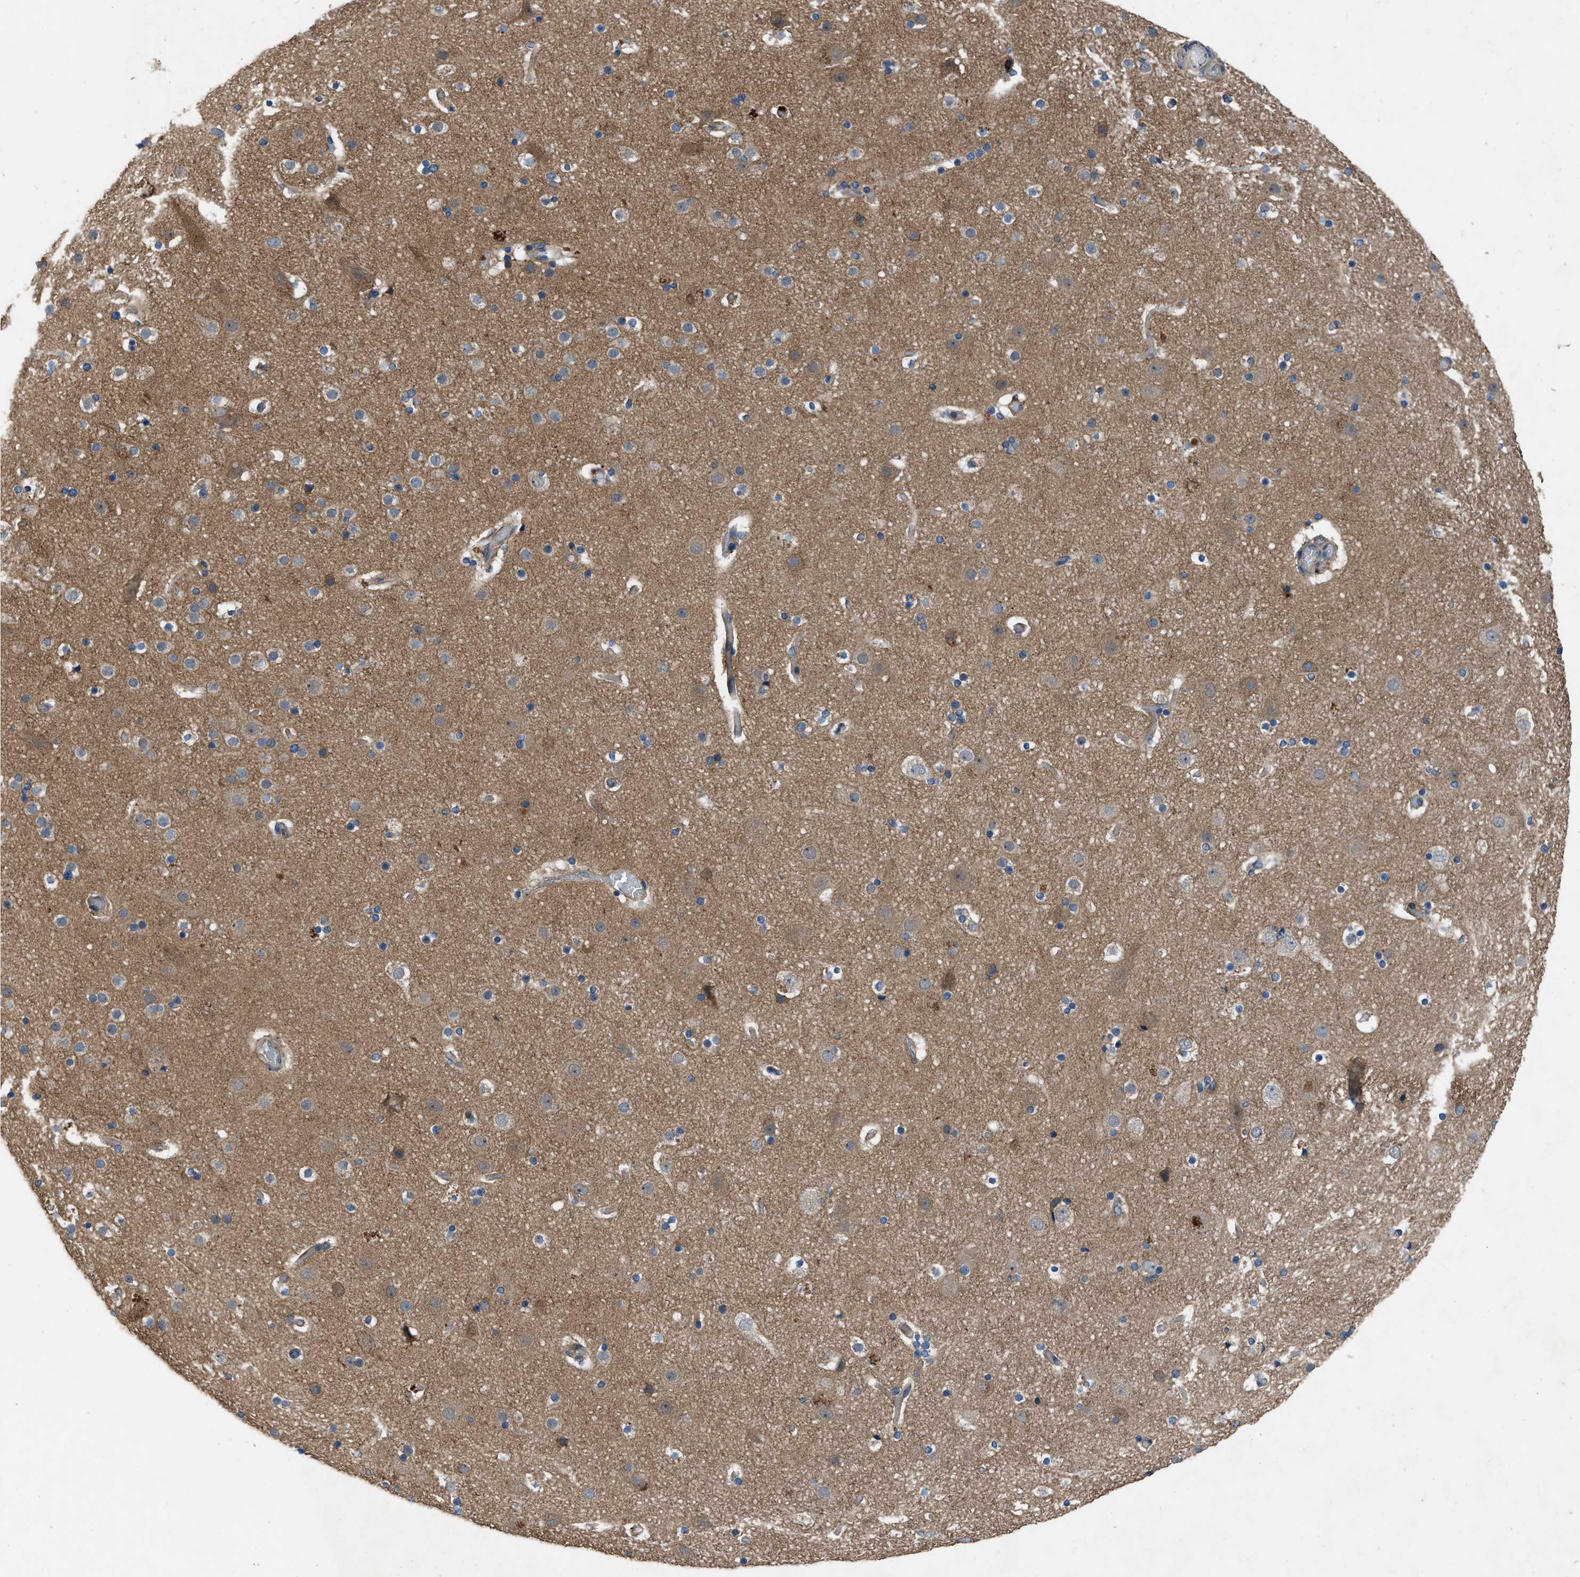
{"staining": {"intensity": "weak", "quantity": ">75%", "location": "cytoplasmic/membranous"}, "tissue": "cerebral cortex", "cell_type": "Endothelial cells", "image_type": "normal", "snomed": [{"axis": "morphology", "description": "Normal tissue, NOS"}, {"axis": "topography", "description": "Cerebral cortex"}], "caption": "Immunohistochemical staining of unremarkable cerebral cortex reveals low levels of weak cytoplasmic/membranous positivity in approximately >75% of endothelial cells.", "gene": "USP25", "patient": {"sex": "male", "age": 57}}